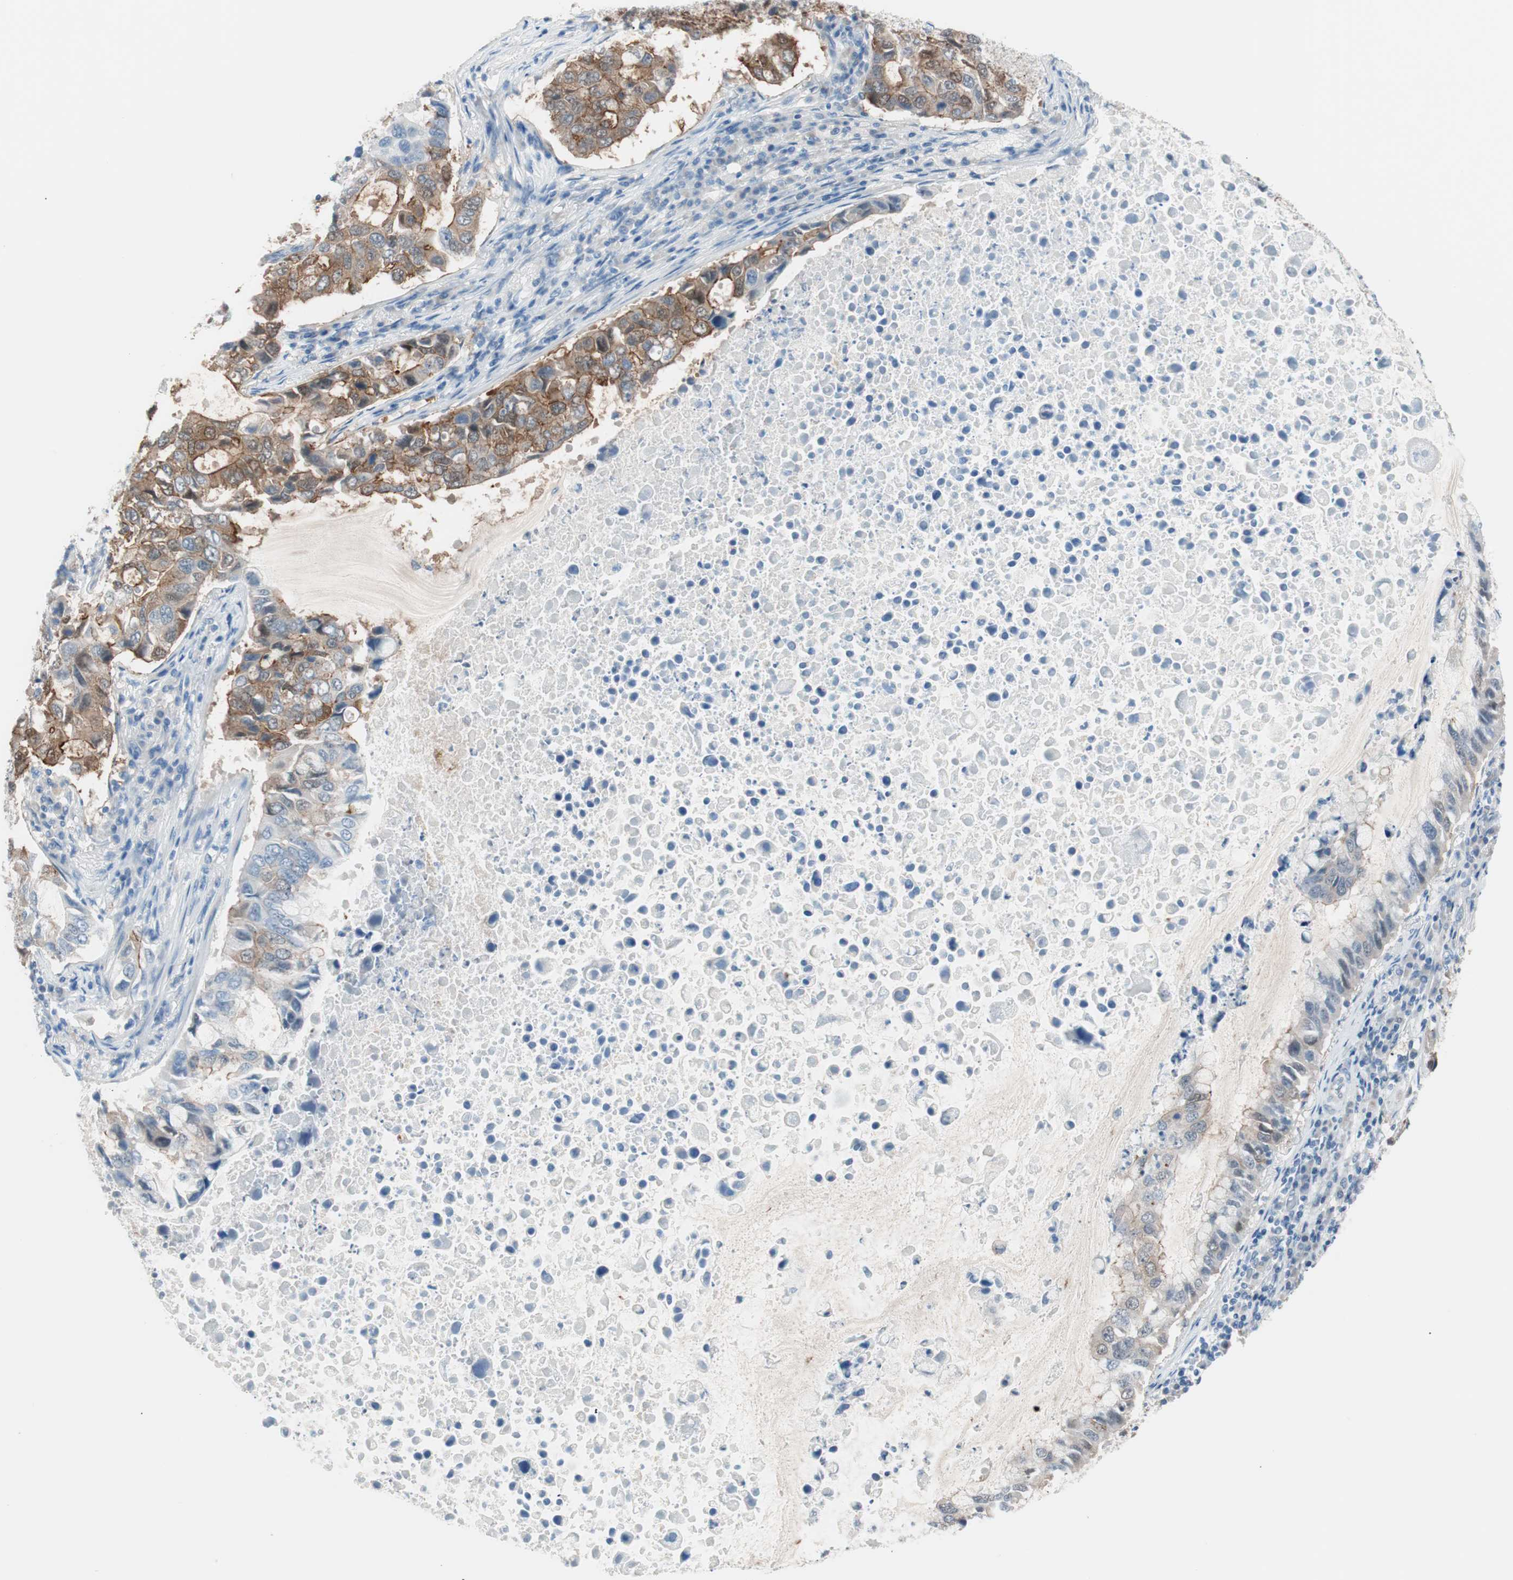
{"staining": {"intensity": "strong", "quantity": "25%-75%", "location": "cytoplasmic/membranous"}, "tissue": "lung cancer", "cell_type": "Tumor cells", "image_type": "cancer", "snomed": [{"axis": "morphology", "description": "Adenocarcinoma, NOS"}, {"axis": "topography", "description": "Lung"}], "caption": "An immunohistochemistry (IHC) photomicrograph of tumor tissue is shown. Protein staining in brown highlights strong cytoplasmic/membranous positivity in lung cancer within tumor cells.", "gene": "VIL1", "patient": {"sex": "male", "age": 64}}